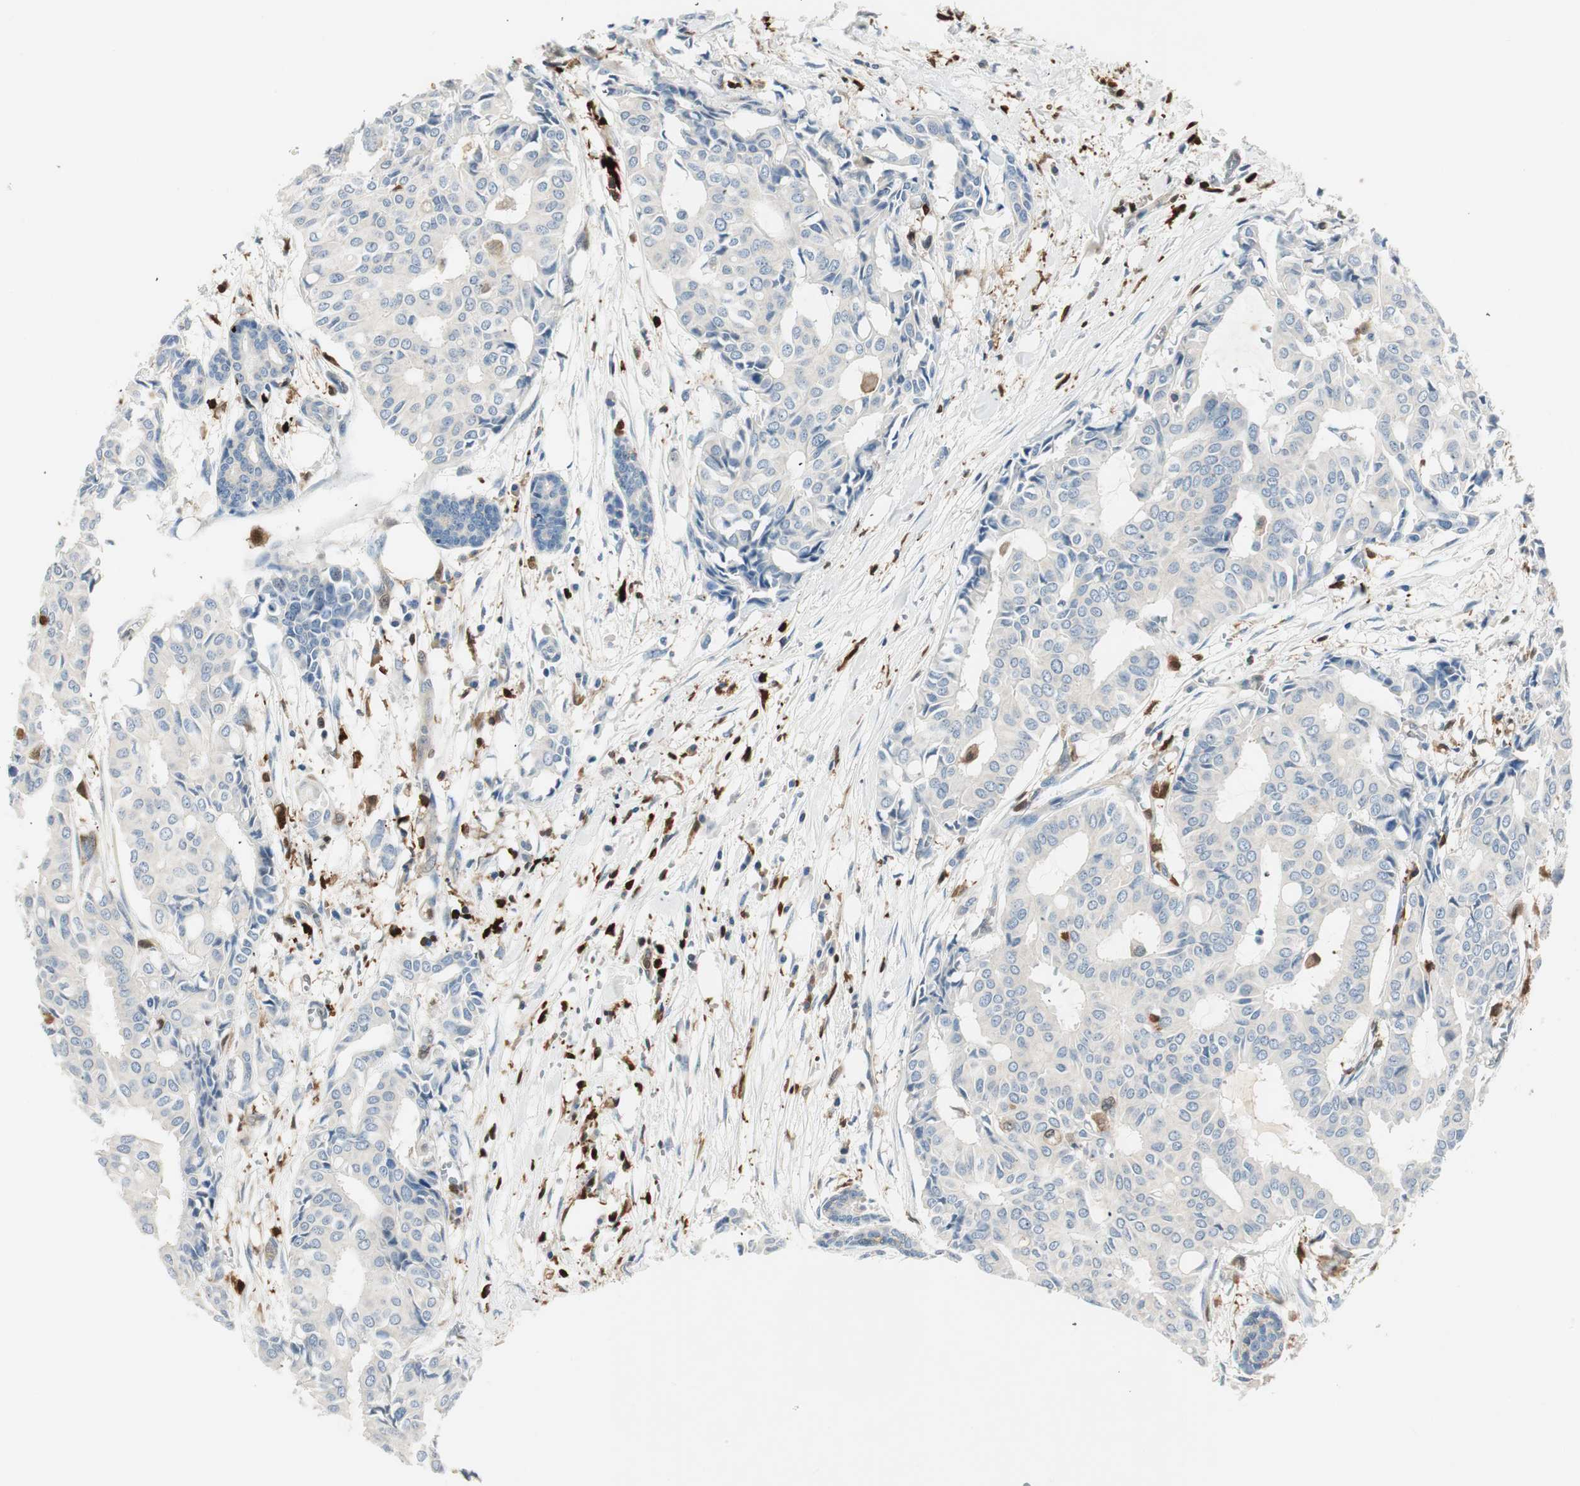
{"staining": {"intensity": "negative", "quantity": "none", "location": "none"}, "tissue": "head and neck cancer", "cell_type": "Tumor cells", "image_type": "cancer", "snomed": [{"axis": "morphology", "description": "Adenocarcinoma, NOS"}, {"axis": "topography", "description": "Salivary gland"}, {"axis": "topography", "description": "Head-Neck"}], "caption": "The immunohistochemistry histopathology image has no significant staining in tumor cells of head and neck cancer (adenocarcinoma) tissue. (Stains: DAB (3,3'-diaminobenzidine) immunohistochemistry (IHC) with hematoxylin counter stain, Microscopy: brightfield microscopy at high magnification).", "gene": "COTL1", "patient": {"sex": "female", "age": 59}}